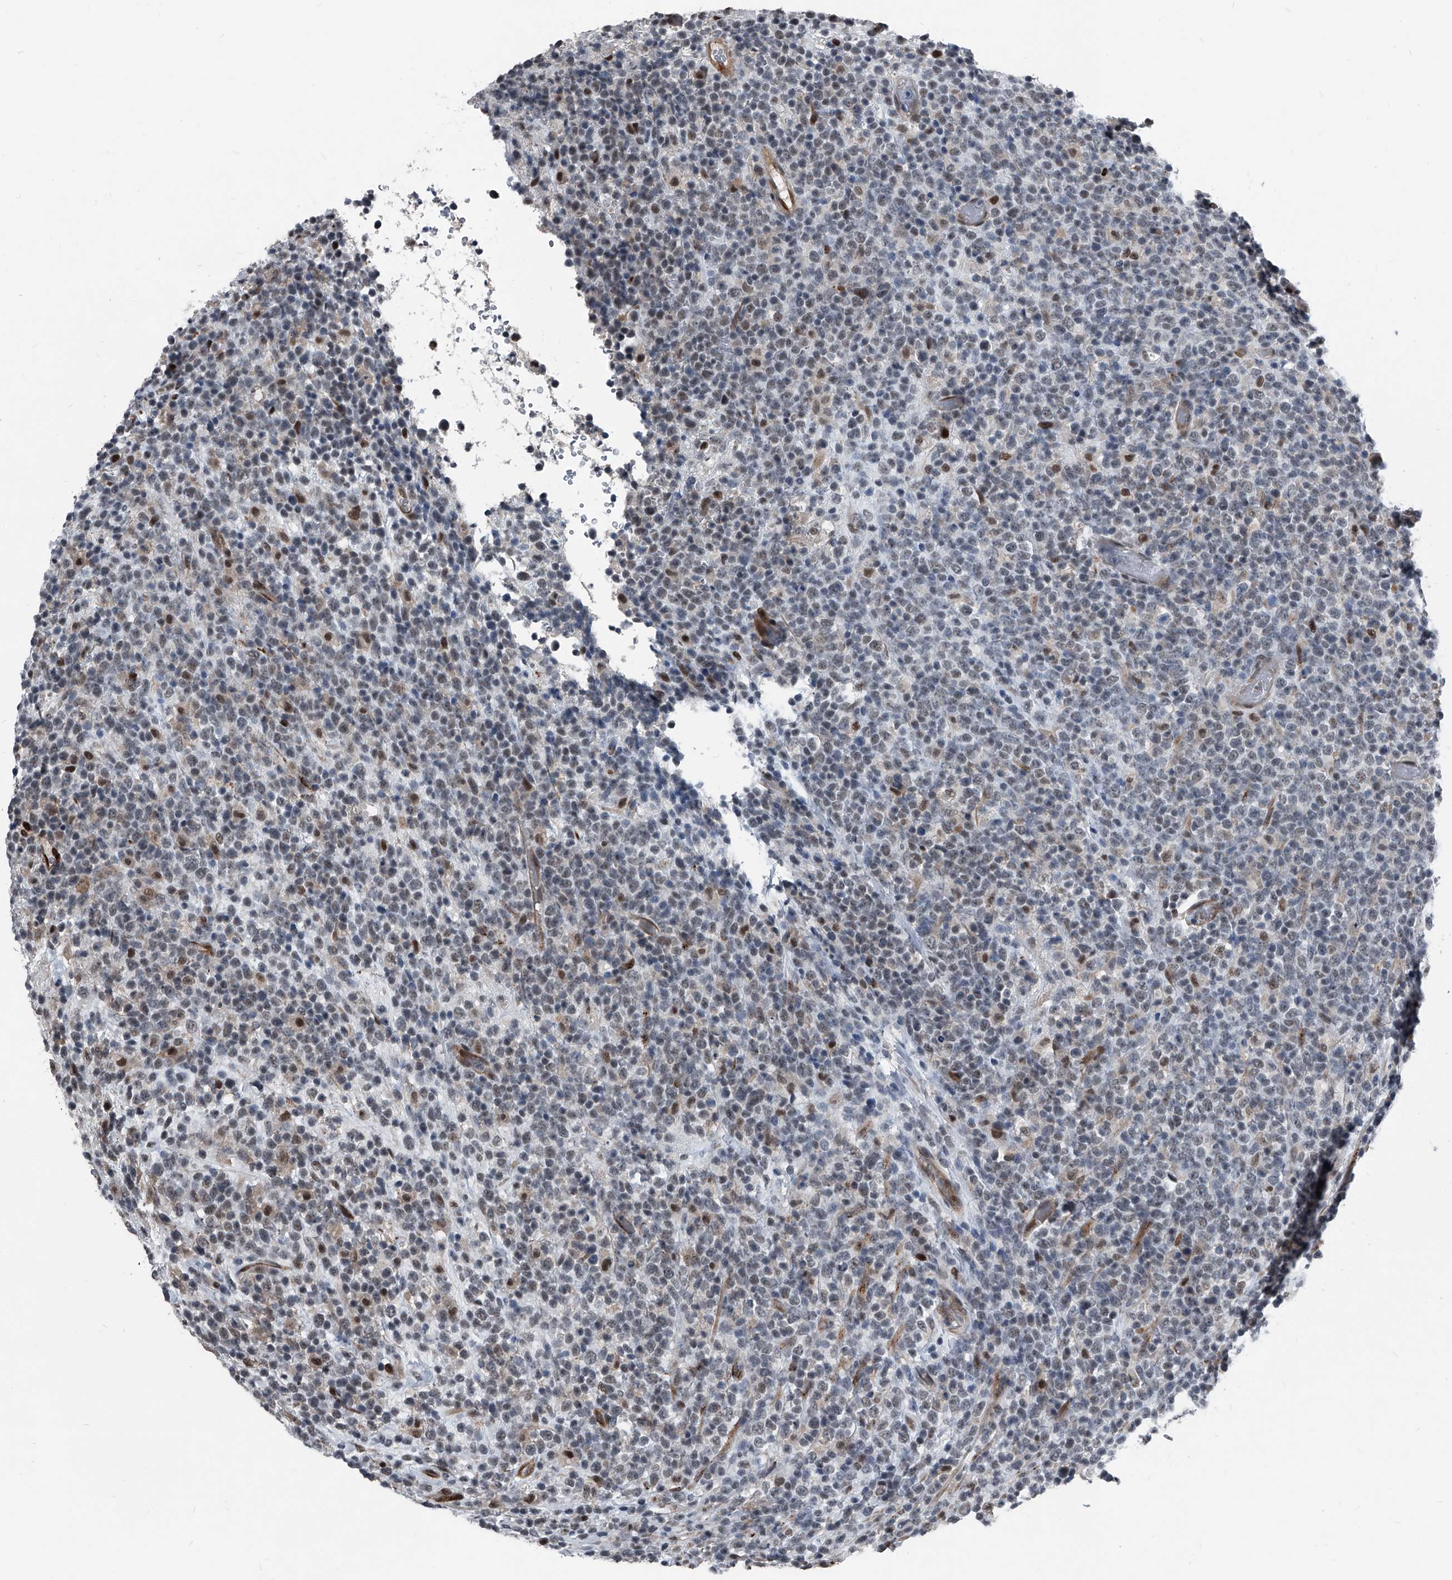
{"staining": {"intensity": "moderate", "quantity": "<25%", "location": "nuclear"}, "tissue": "lymphoma", "cell_type": "Tumor cells", "image_type": "cancer", "snomed": [{"axis": "morphology", "description": "Malignant lymphoma, non-Hodgkin's type, High grade"}, {"axis": "topography", "description": "Colon"}], "caption": "High-grade malignant lymphoma, non-Hodgkin's type stained with a brown dye demonstrates moderate nuclear positive expression in about <25% of tumor cells.", "gene": "MEN1", "patient": {"sex": "female", "age": 53}}